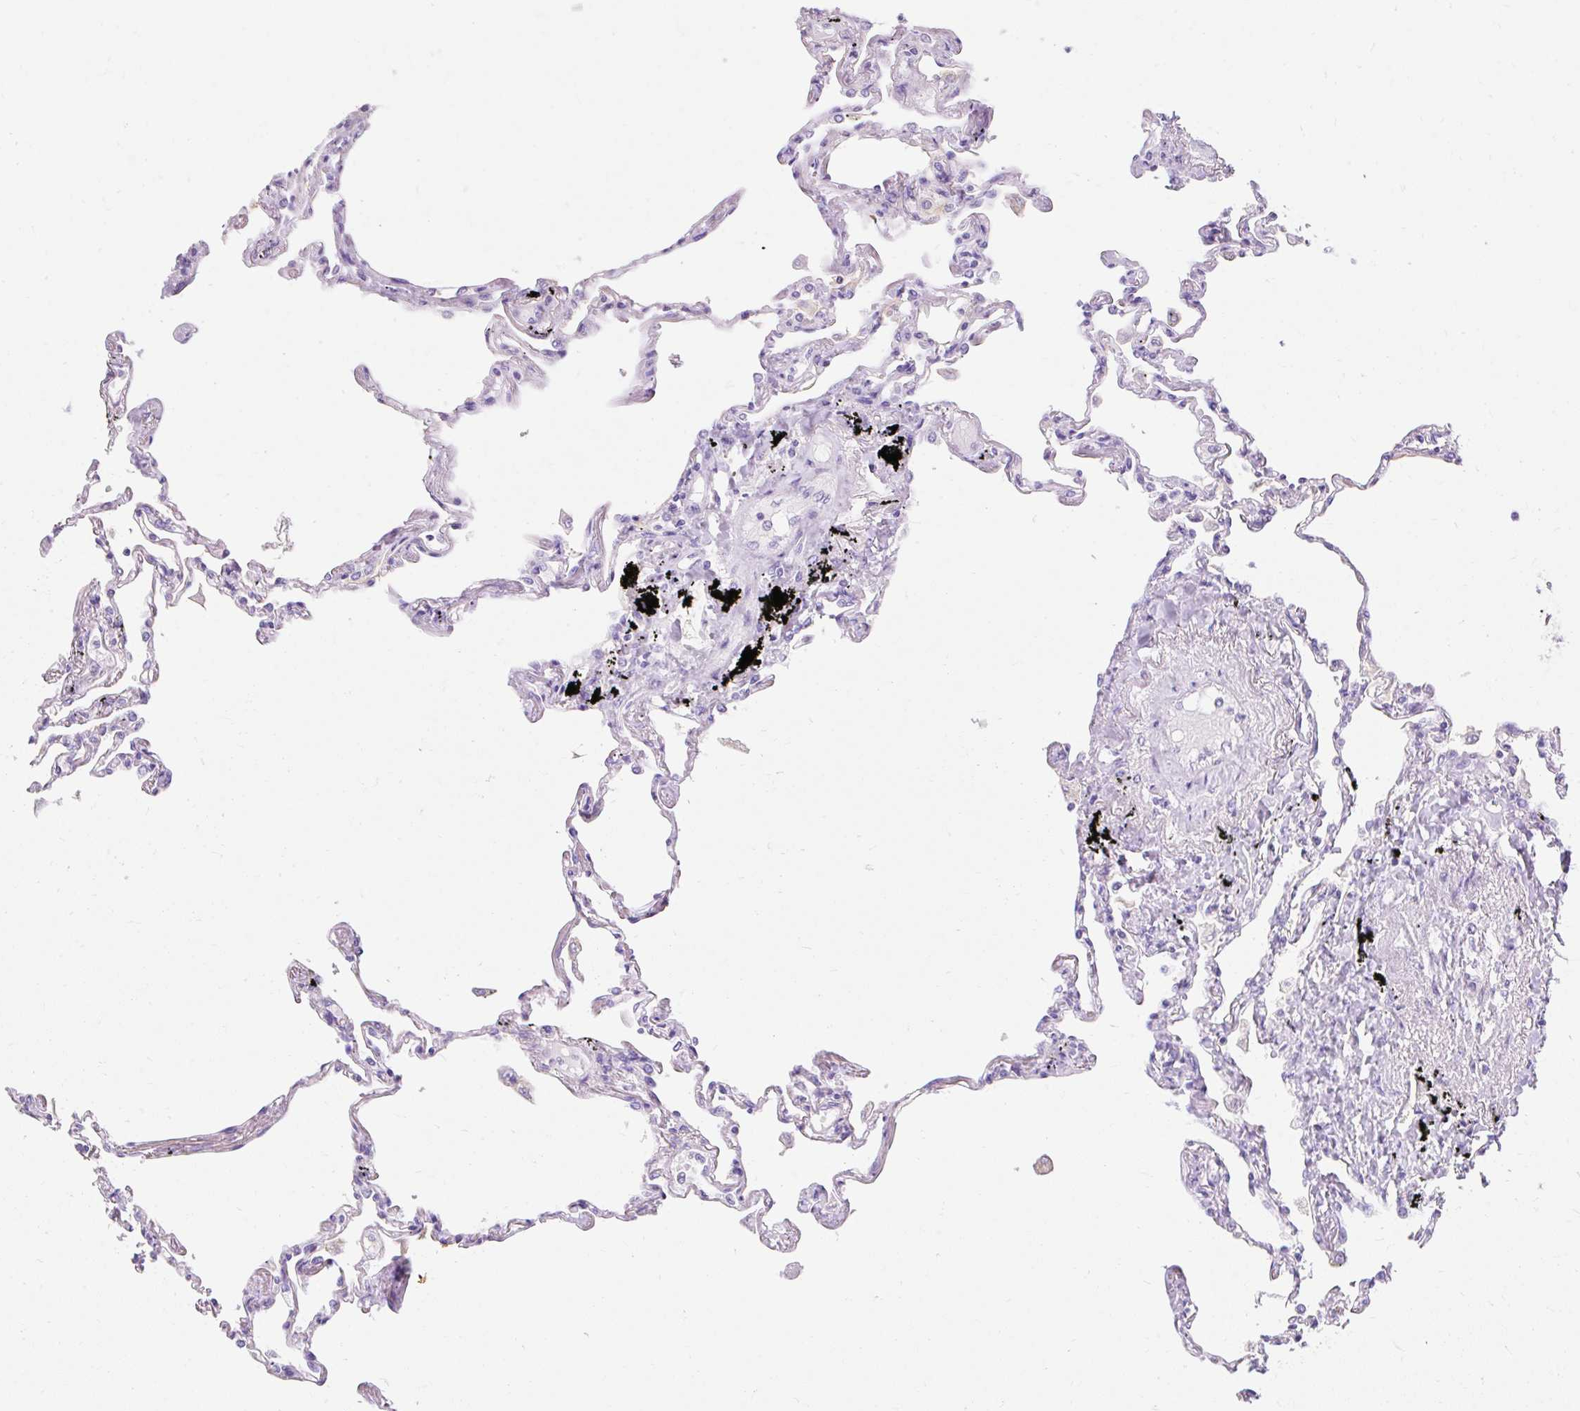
{"staining": {"intensity": "negative", "quantity": "none", "location": "none"}, "tissue": "lung", "cell_type": "Alveolar cells", "image_type": "normal", "snomed": [{"axis": "morphology", "description": "Normal tissue, NOS"}, {"axis": "topography", "description": "Lung"}], "caption": "This is an immunohistochemistry photomicrograph of normal human lung. There is no positivity in alveolar cells.", "gene": "APOC2", "patient": {"sex": "female", "age": 67}}